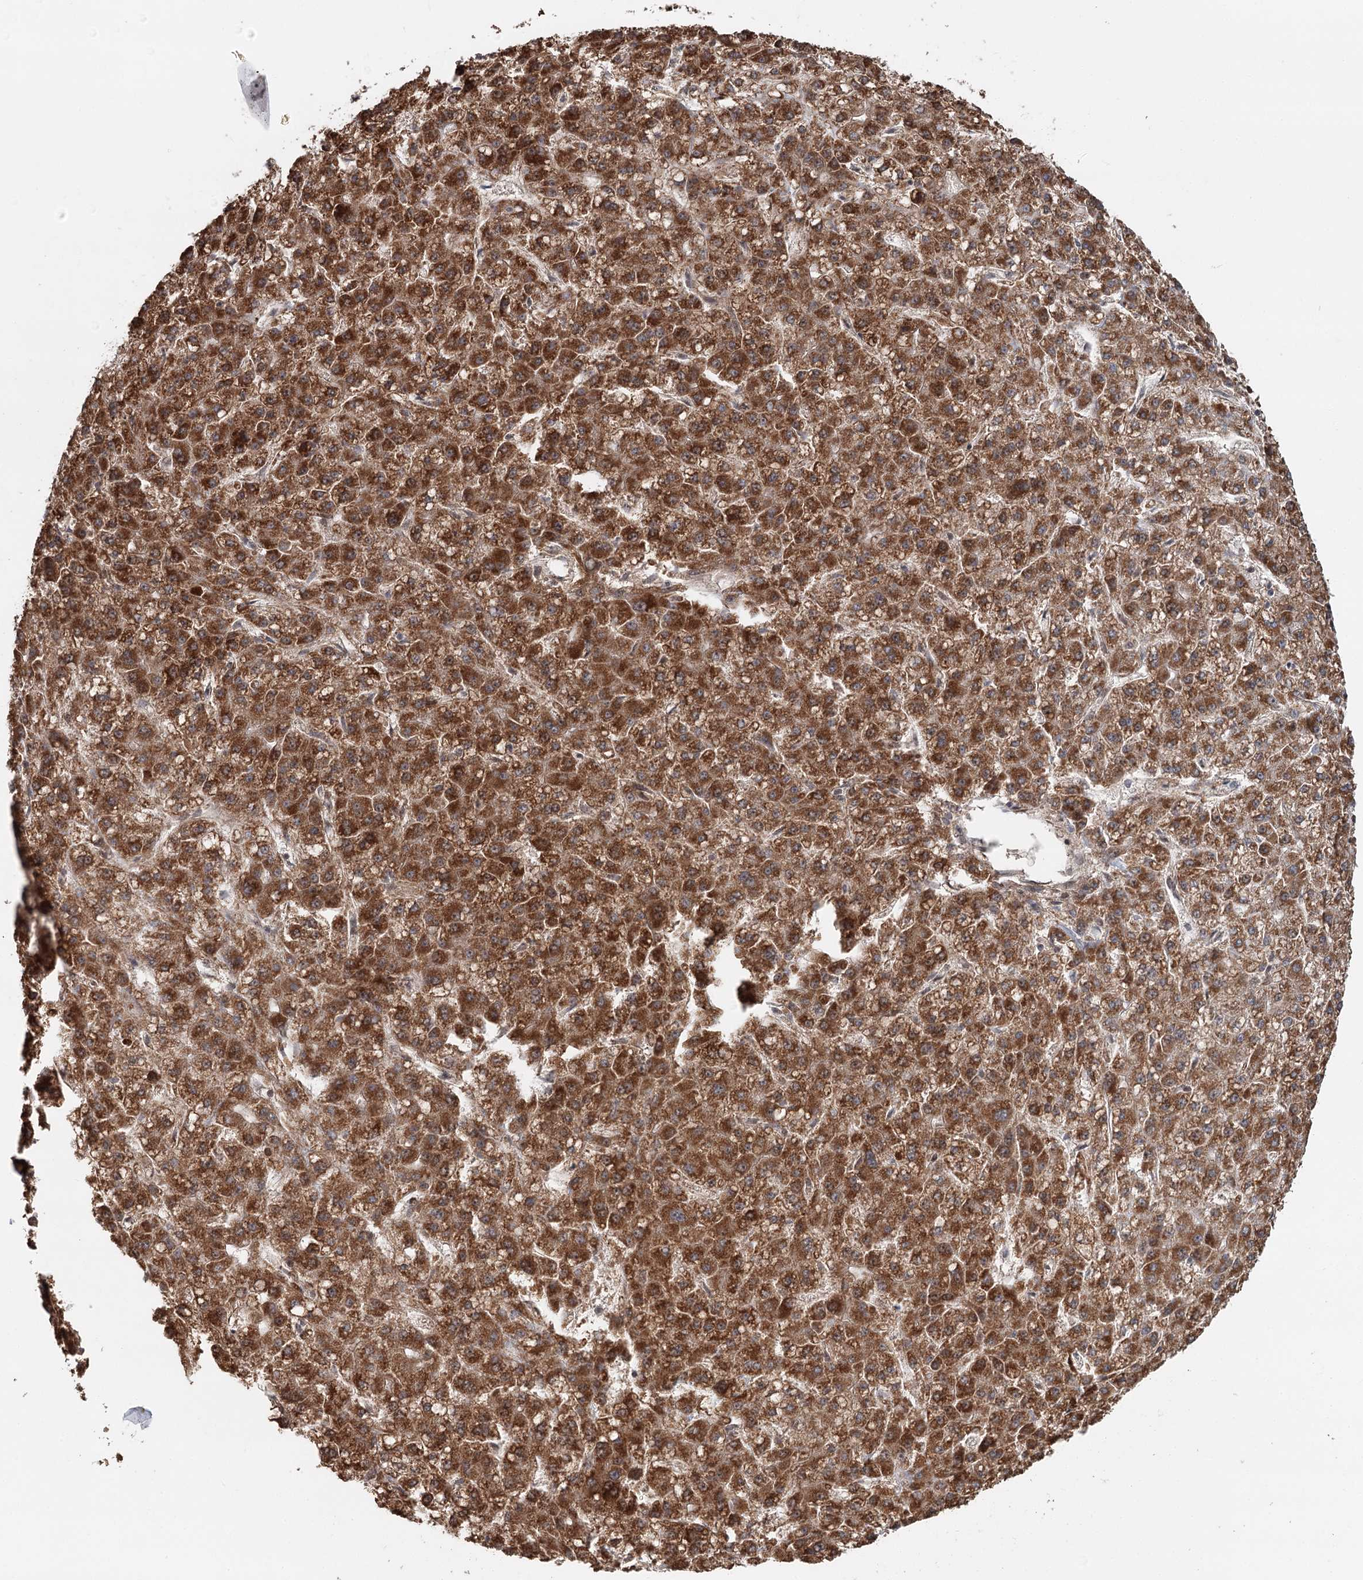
{"staining": {"intensity": "strong", "quantity": ">75%", "location": "cytoplasmic/membranous"}, "tissue": "liver cancer", "cell_type": "Tumor cells", "image_type": "cancer", "snomed": [{"axis": "morphology", "description": "Carcinoma, Hepatocellular, NOS"}, {"axis": "topography", "description": "Liver"}], "caption": "The micrograph displays staining of liver hepatocellular carcinoma, revealing strong cytoplasmic/membranous protein staining (brown color) within tumor cells. The protein is stained brown, and the nuclei are stained in blue (DAB (3,3'-diaminobenzidine) IHC with brightfield microscopy, high magnification).", "gene": "RNF111", "patient": {"sex": "male", "age": 67}}